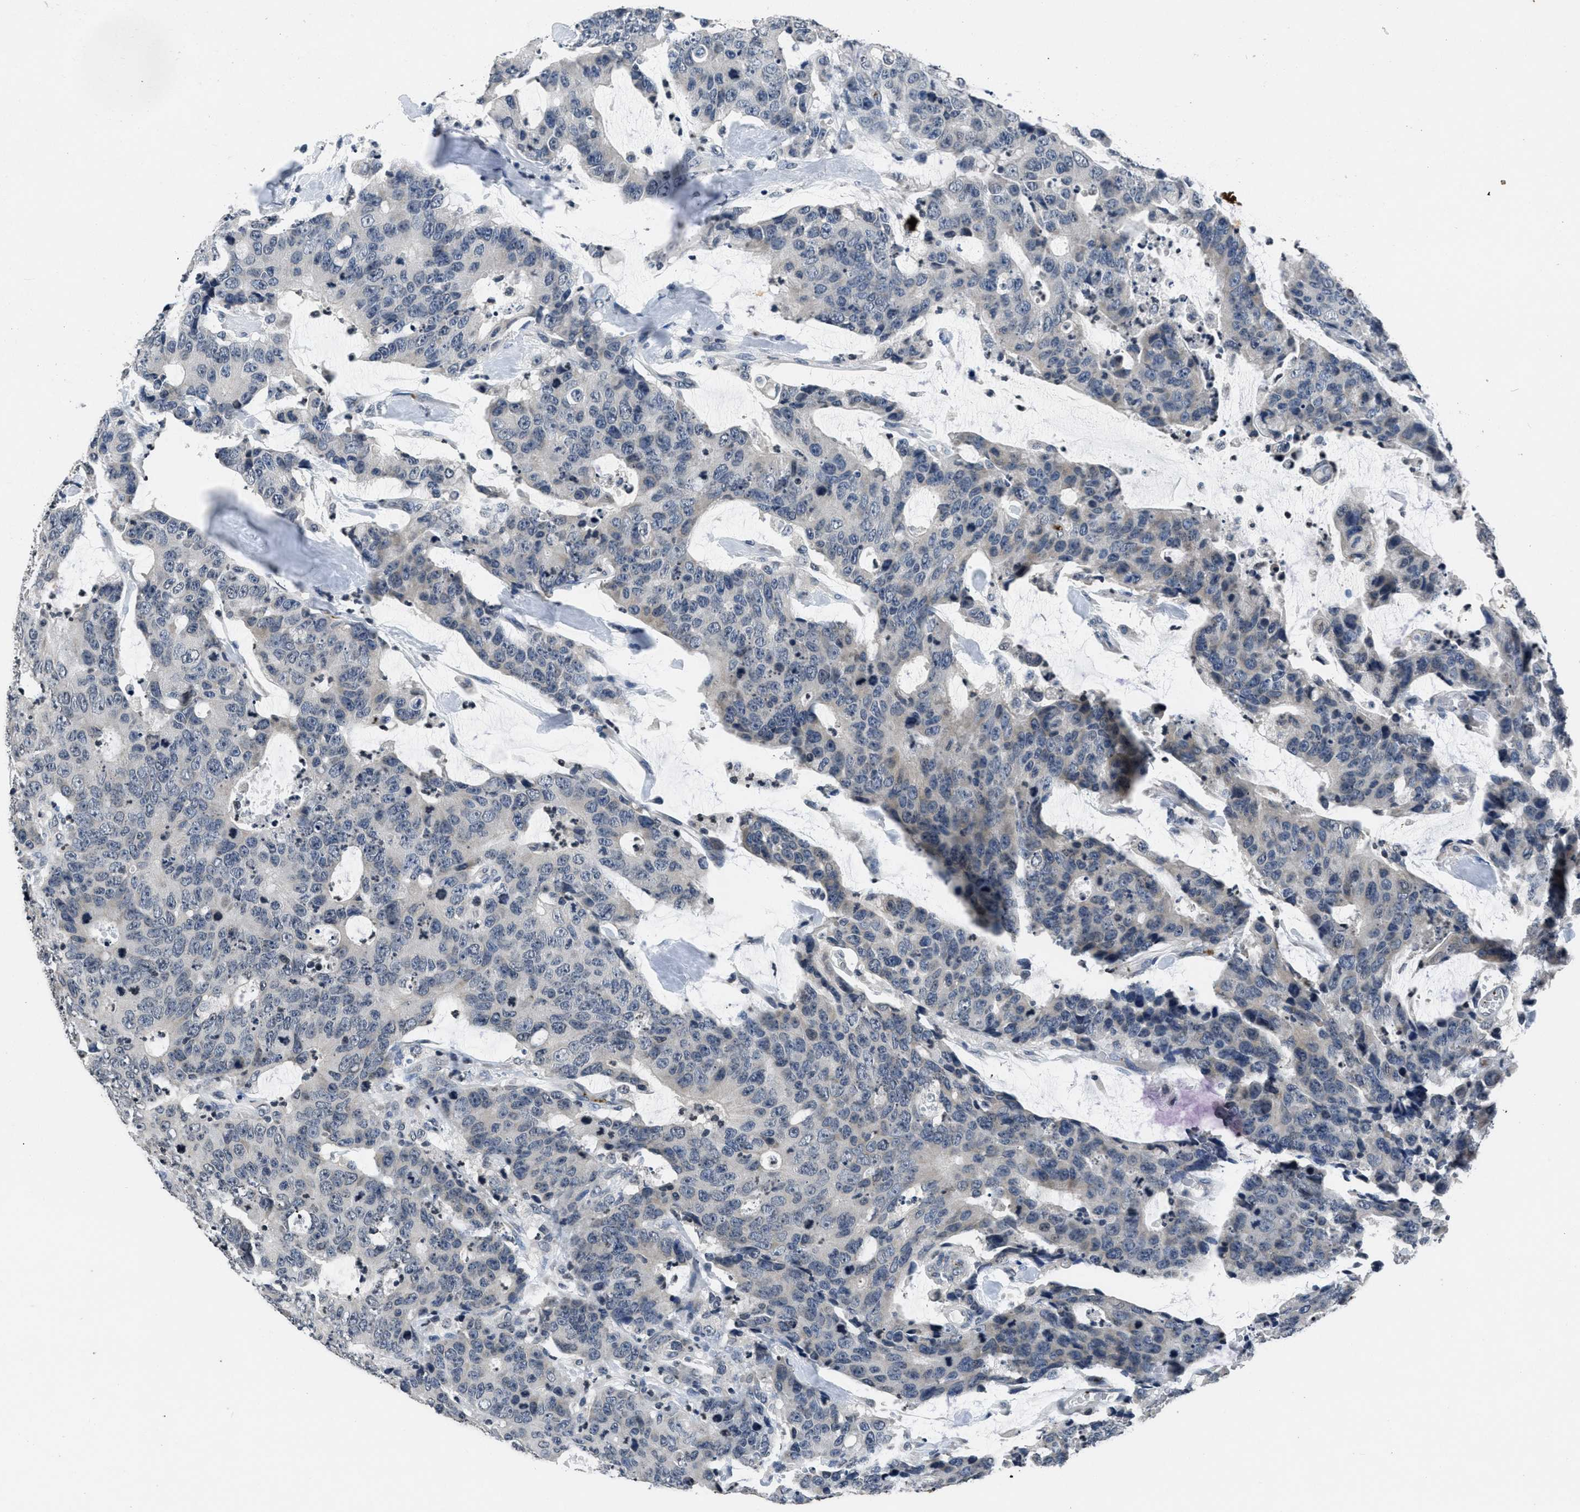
{"staining": {"intensity": "negative", "quantity": "none", "location": "none"}, "tissue": "colorectal cancer", "cell_type": "Tumor cells", "image_type": "cancer", "snomed": [{"axis": "morphology", "description": "Adenocarcinoma, NOS"}, {"axis": "topography", "description": "Colon"}], "caption": "An immunohistochemistry (IHC) photomicrograph of colorectal adenocarcinoma is shown. There is no staining in tumor cells of colorectal adenocarcinoma.", "gene": "ITGA2B", "patient": {"sex": "female", "age": 86}}